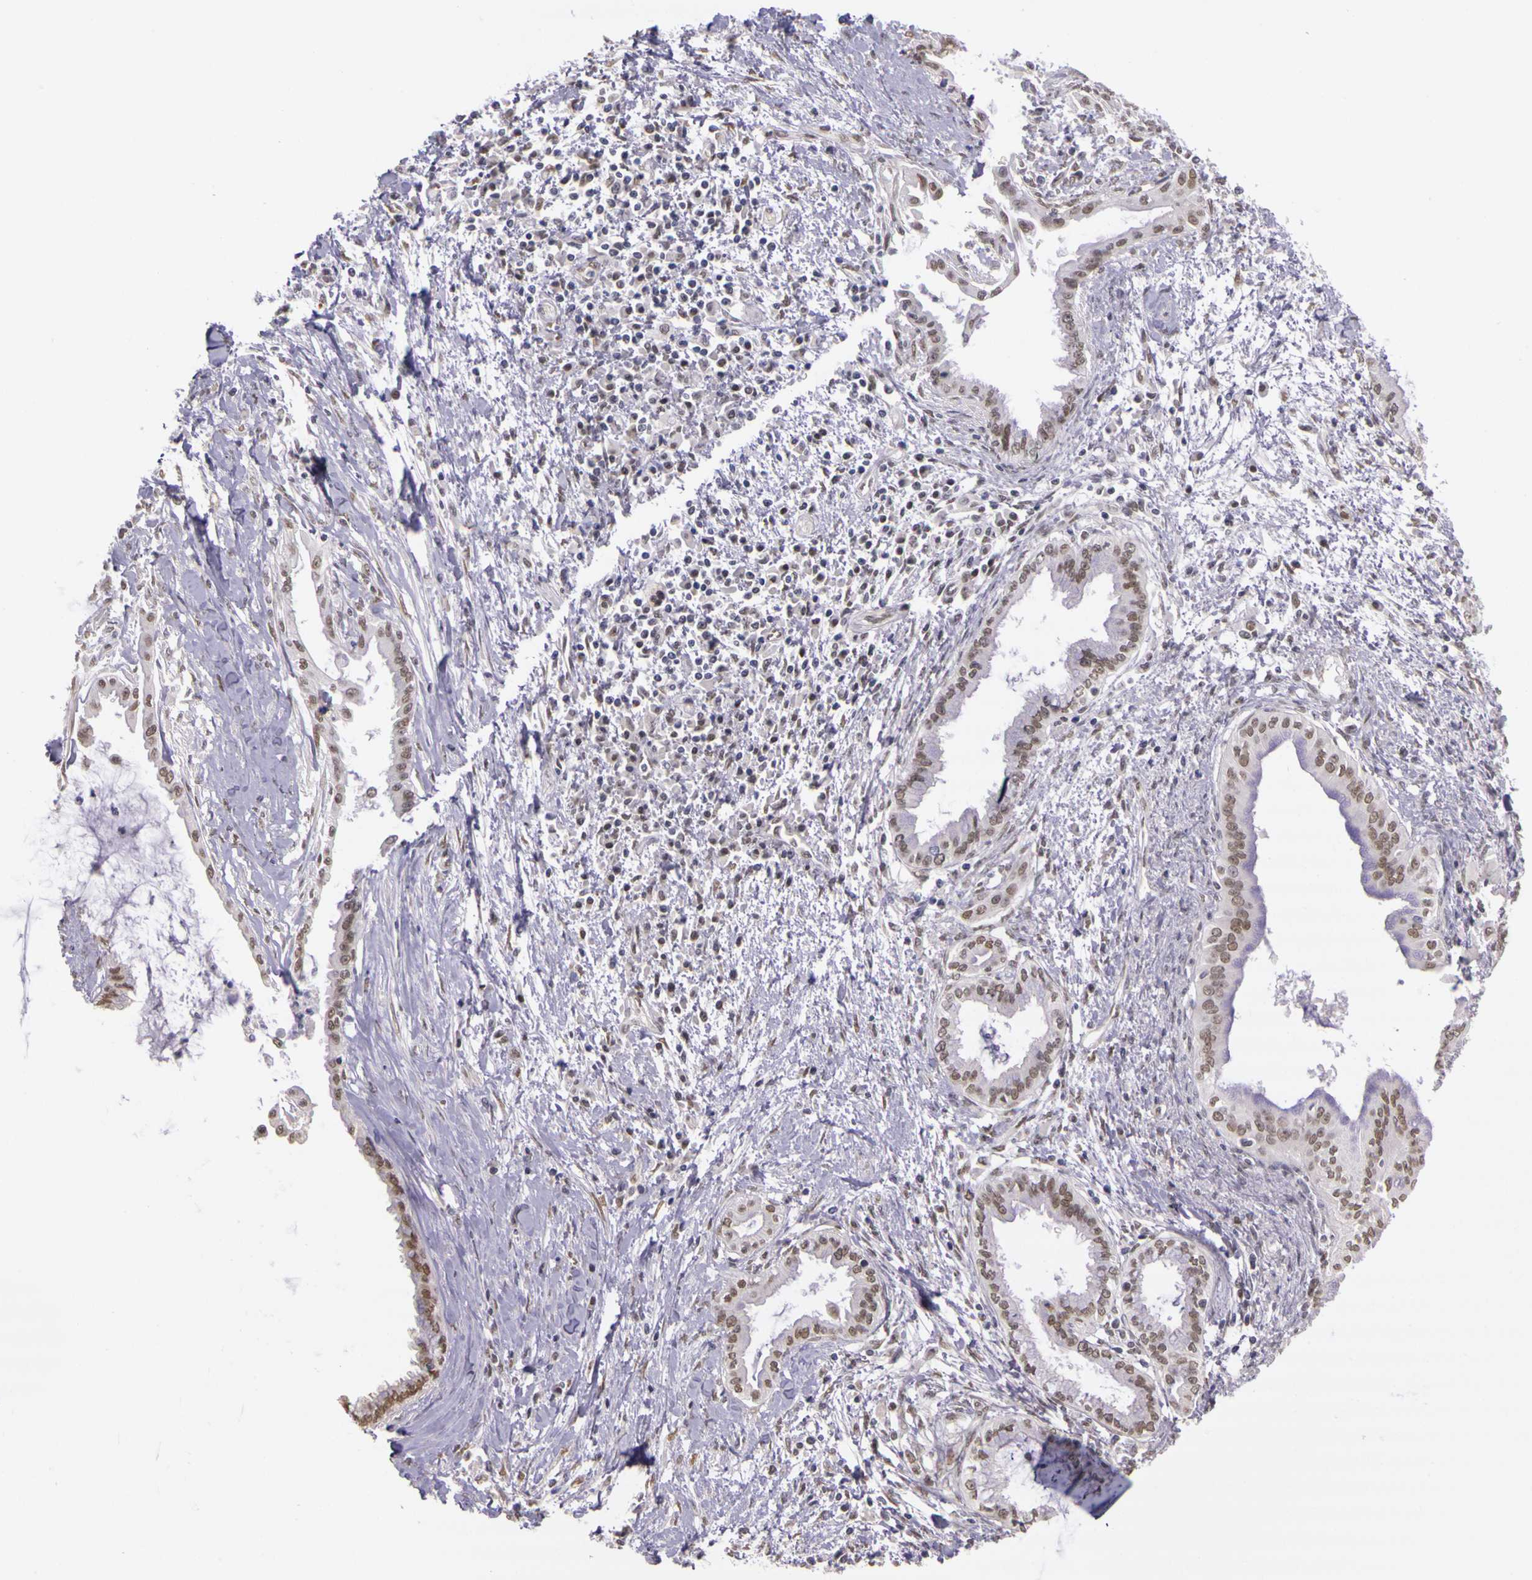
{"staining": {"intensity": "weak", "quantity": ">75%", "location": "nuclear"}, "tissue": "pancreatic cancer", "cell_type": "Tumor cells", "image_type": "cancer", "snomed": [{"axis": "morphology", "description": "Adenocarcinoma, NOS"}, {"axis": "topography", "description": "Pancreas"}], "caption": "Weak nuclear expression for a protein is appreciated in about >75% of tumor cells of pancreatic cancer (adenocarcinoma) using immunohistochemistry (IHC).", "gene": "WDR13", "patient": {"sex": "female", "age": 64}}